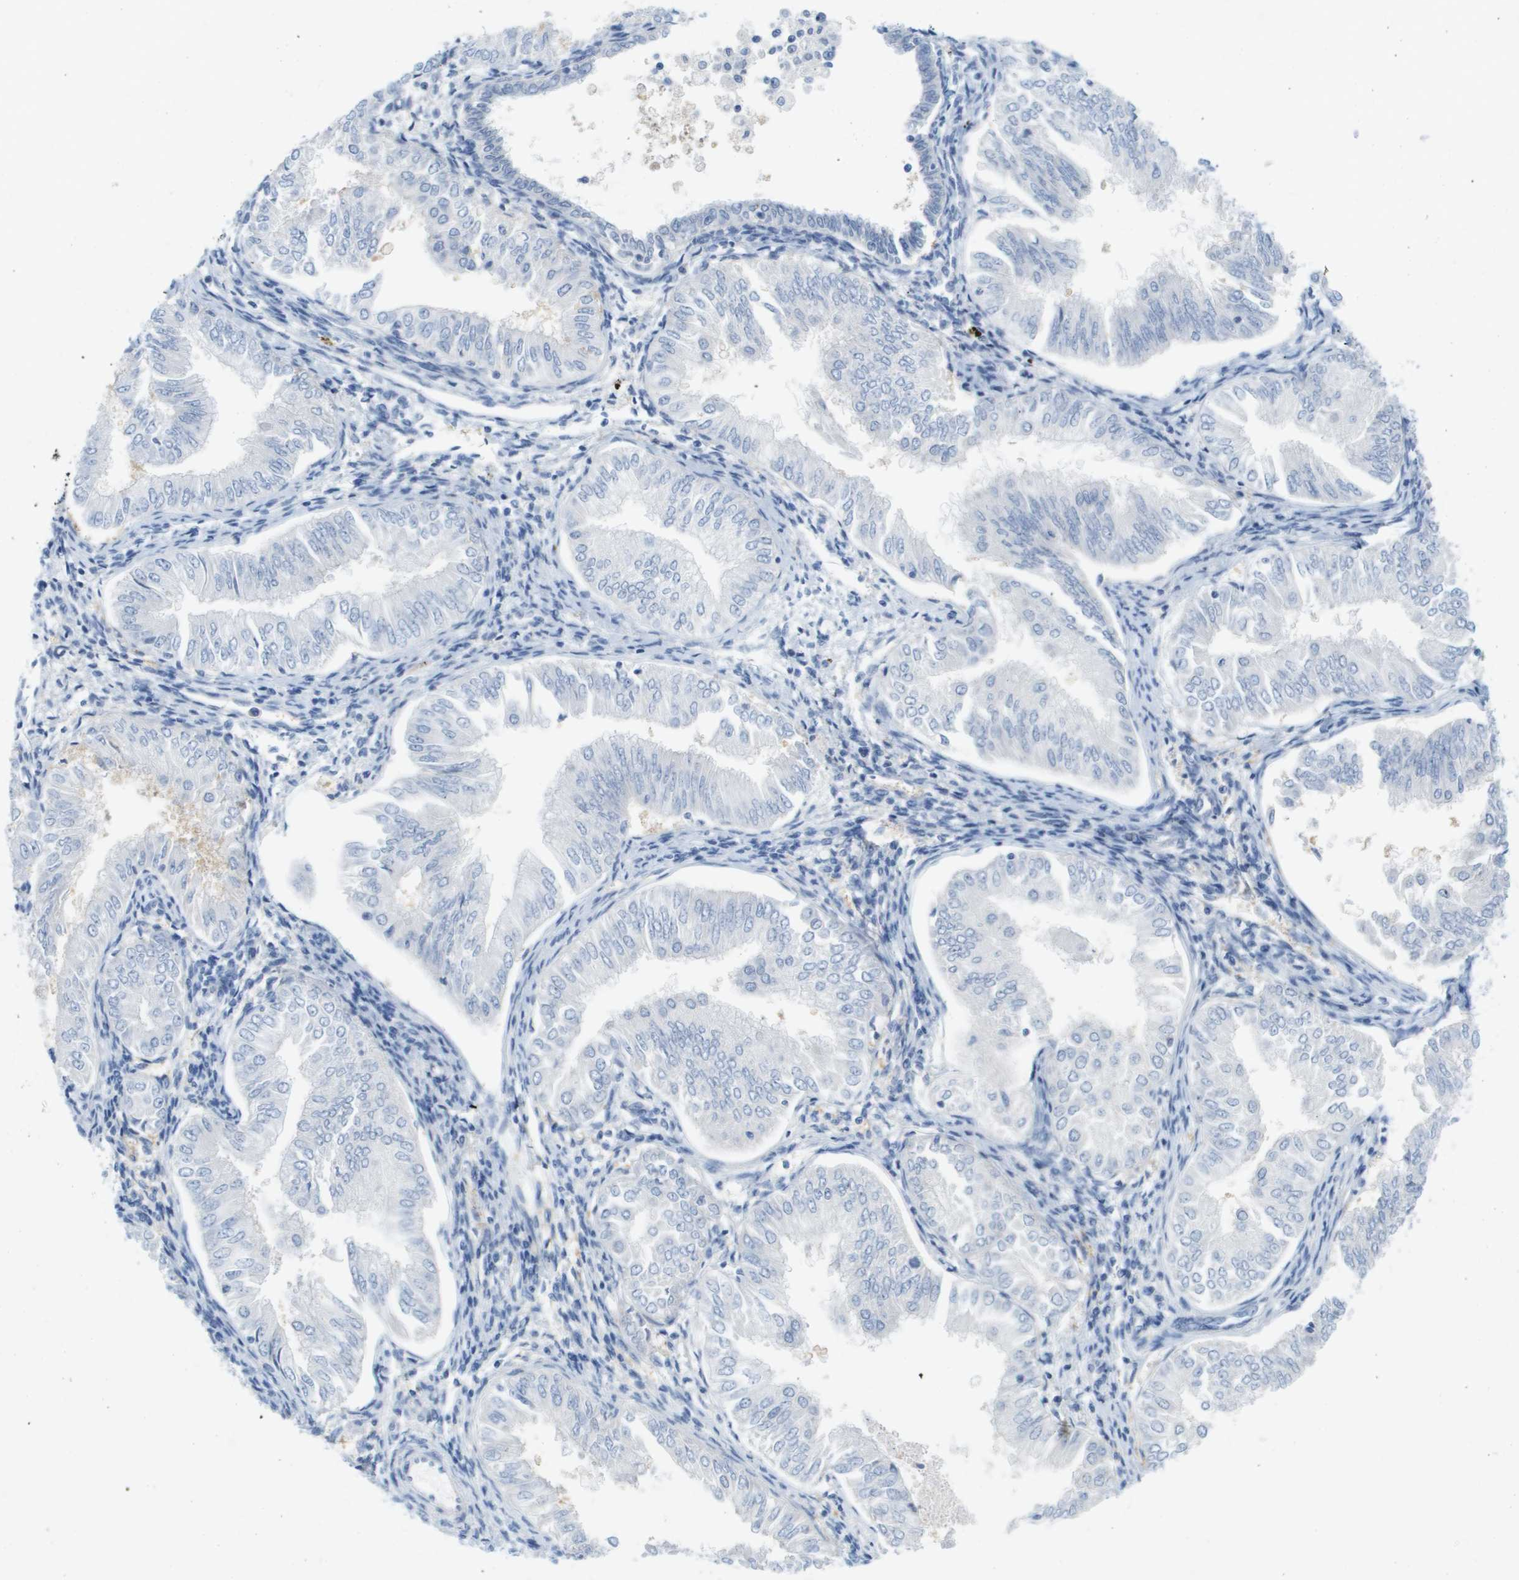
{"staining": {"intensity": "negative", "quantity": "none", "location": "none"}, "tissue": "endometrial cancer", "cell_type": "Tumor cells", "image_type": "cancer", "snomed": [{"axis": "morphology", "description": "Adenocarcinoma, NOS"}, {"axis": "topography", "description": "Endometrium"}], "caption": "DAB immunohistochemical staining of human endometrial adenocarcinoma demonstrates no significant positivity in tumor cells.", "gene": "CUL9", "patient": {"sex": "female", "age": 53}}